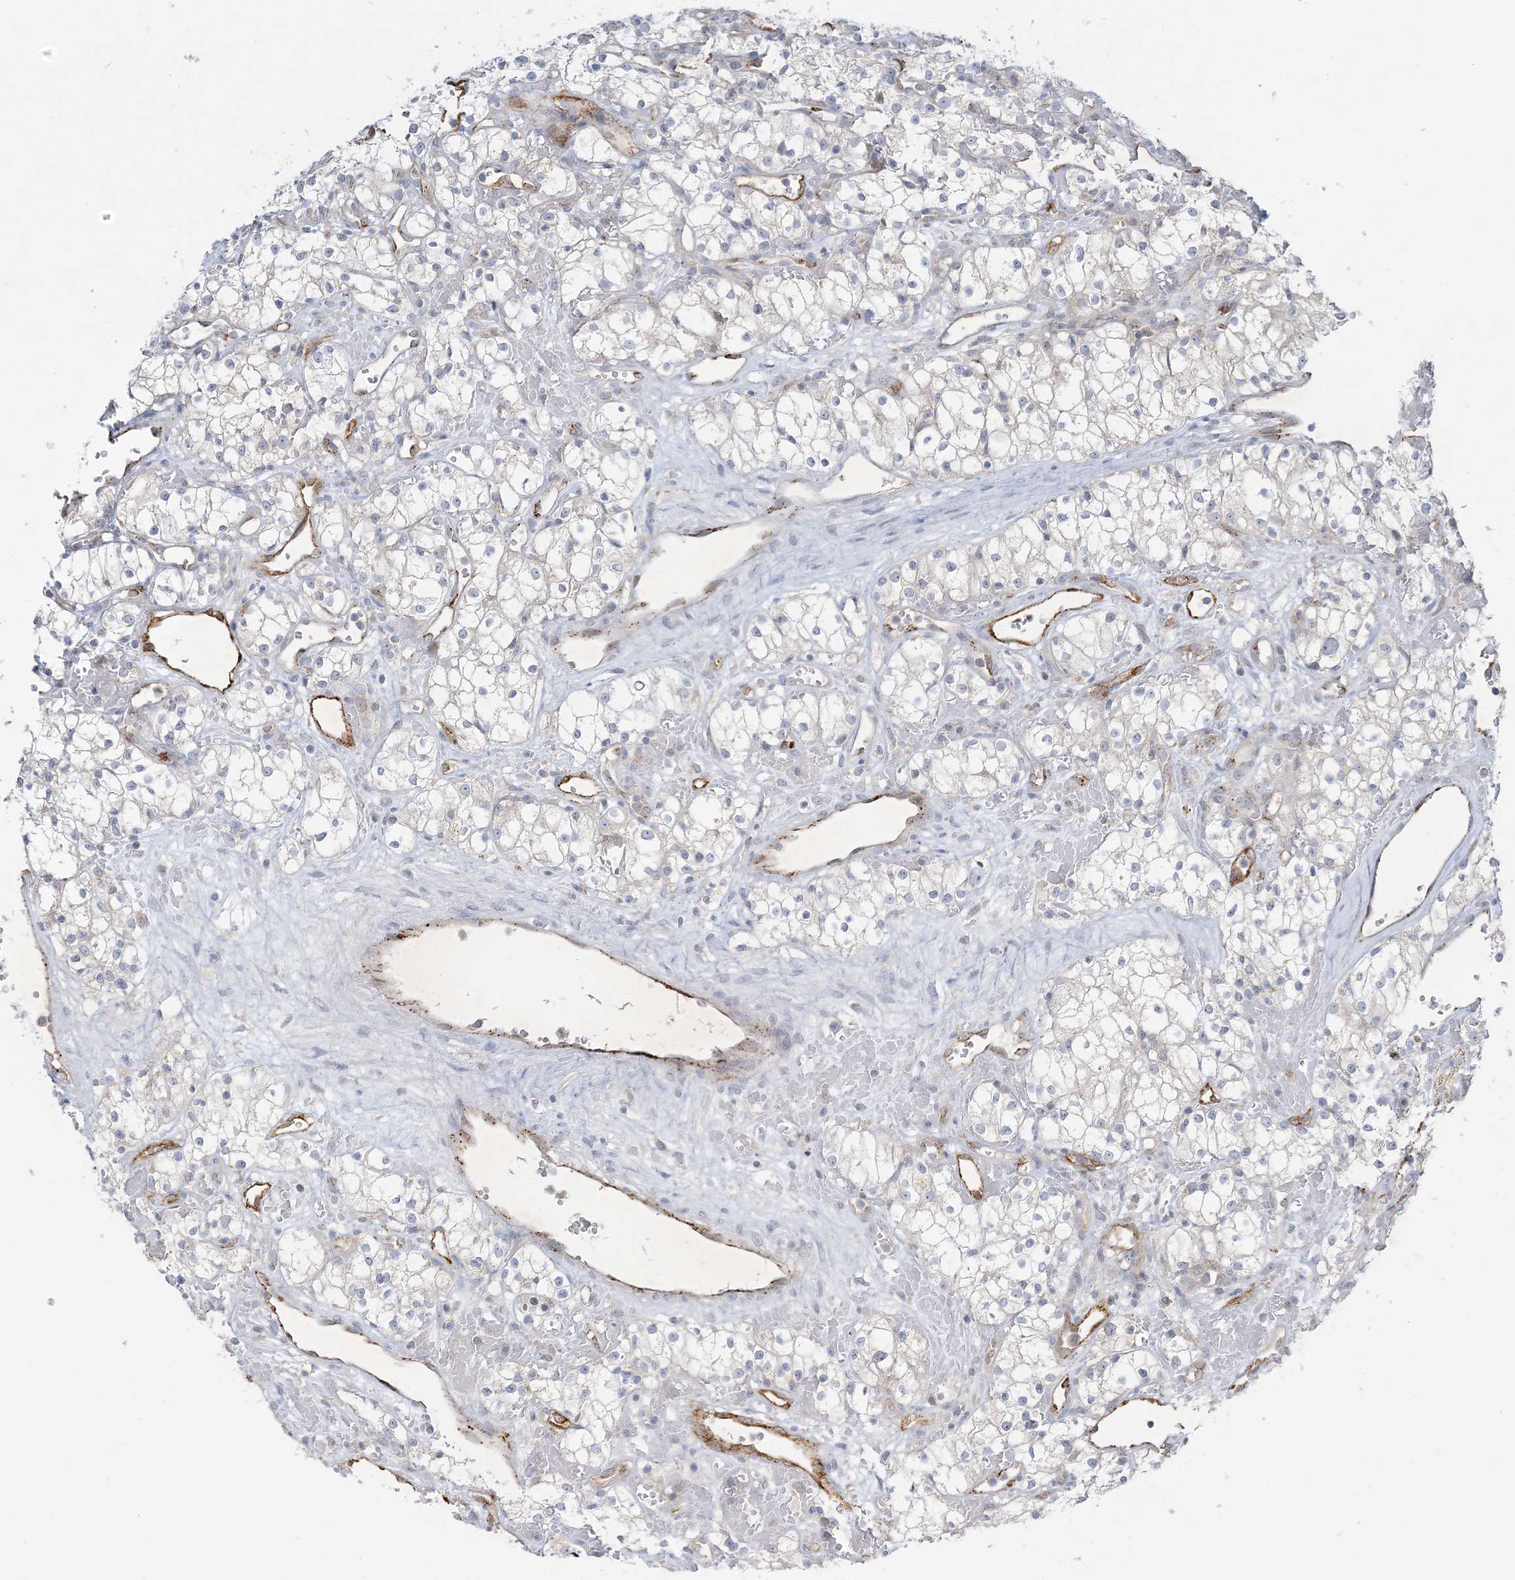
{"staining": {"intensity": "negative", "quantity": "none", "location": "none"}, "tissue": "renal cancer", "cell_type": "Tumor cells", "image_type": "cancer", "snomed": [{"axis": "morphology", "description": "Adenocarcinoma, NOS"}, {"axis": "topography", "description": "Kidney"}], "caption": "Immunohistochemistry (IHC) of adenocarcinoma (renal) reveals no staining in tumor cells.", "gene": "INPP1", "patient": {"sex": "male", "age": 59}}